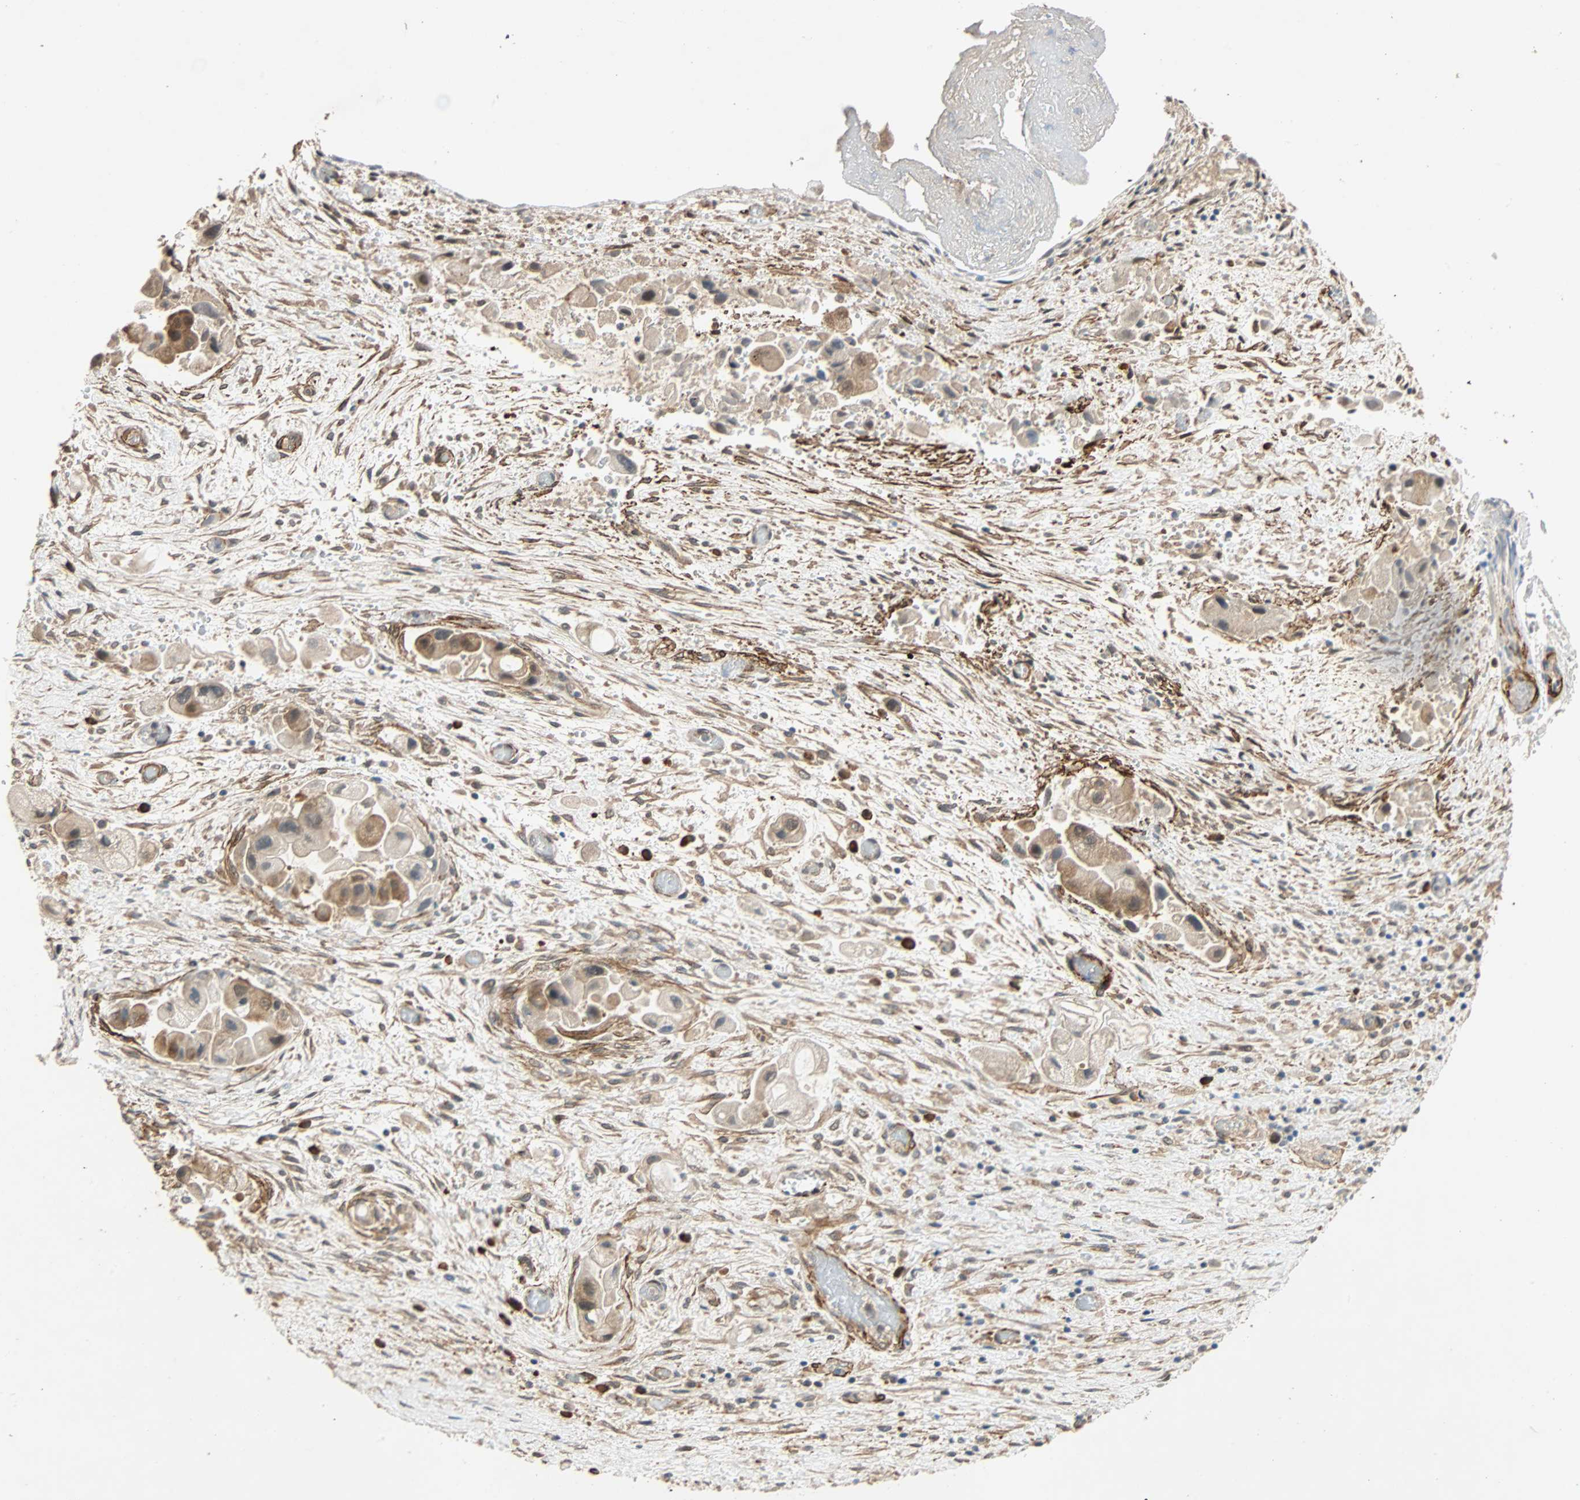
{"staining": {"intensity": "moderate", "quantity": "<25%", "location": "cytoplasmic/membranous"}, "tissue": "liver cancer", "cell_type": "Tumor cells", "image_type": "cancer", "snomed": [{"axis": "morphology", "description": "Normal tissue, NOS"}, {"axis": "morphology", "description": "Cholangiocarcinoma"}, {"axis": "topography", "description": "Liver"}, {"axis": "topography", "description": "Peripheral nerve tissue"}], "caption": "IHC staining of liver cholangiocarcinoma, which reveals low levels of moderate cytoplasmic/membranous positivity in about <25% of tumor cells indicating moderate cytoplasmic/membranous protein staining. The staining was performed using DAB (3,3'-diaminobenzidine) (brown) for protein detection and nuclei were counterstained in hematoxylin (blue).", "gene": "QSER1", "patient": {"sex": "male", "age": 50}}